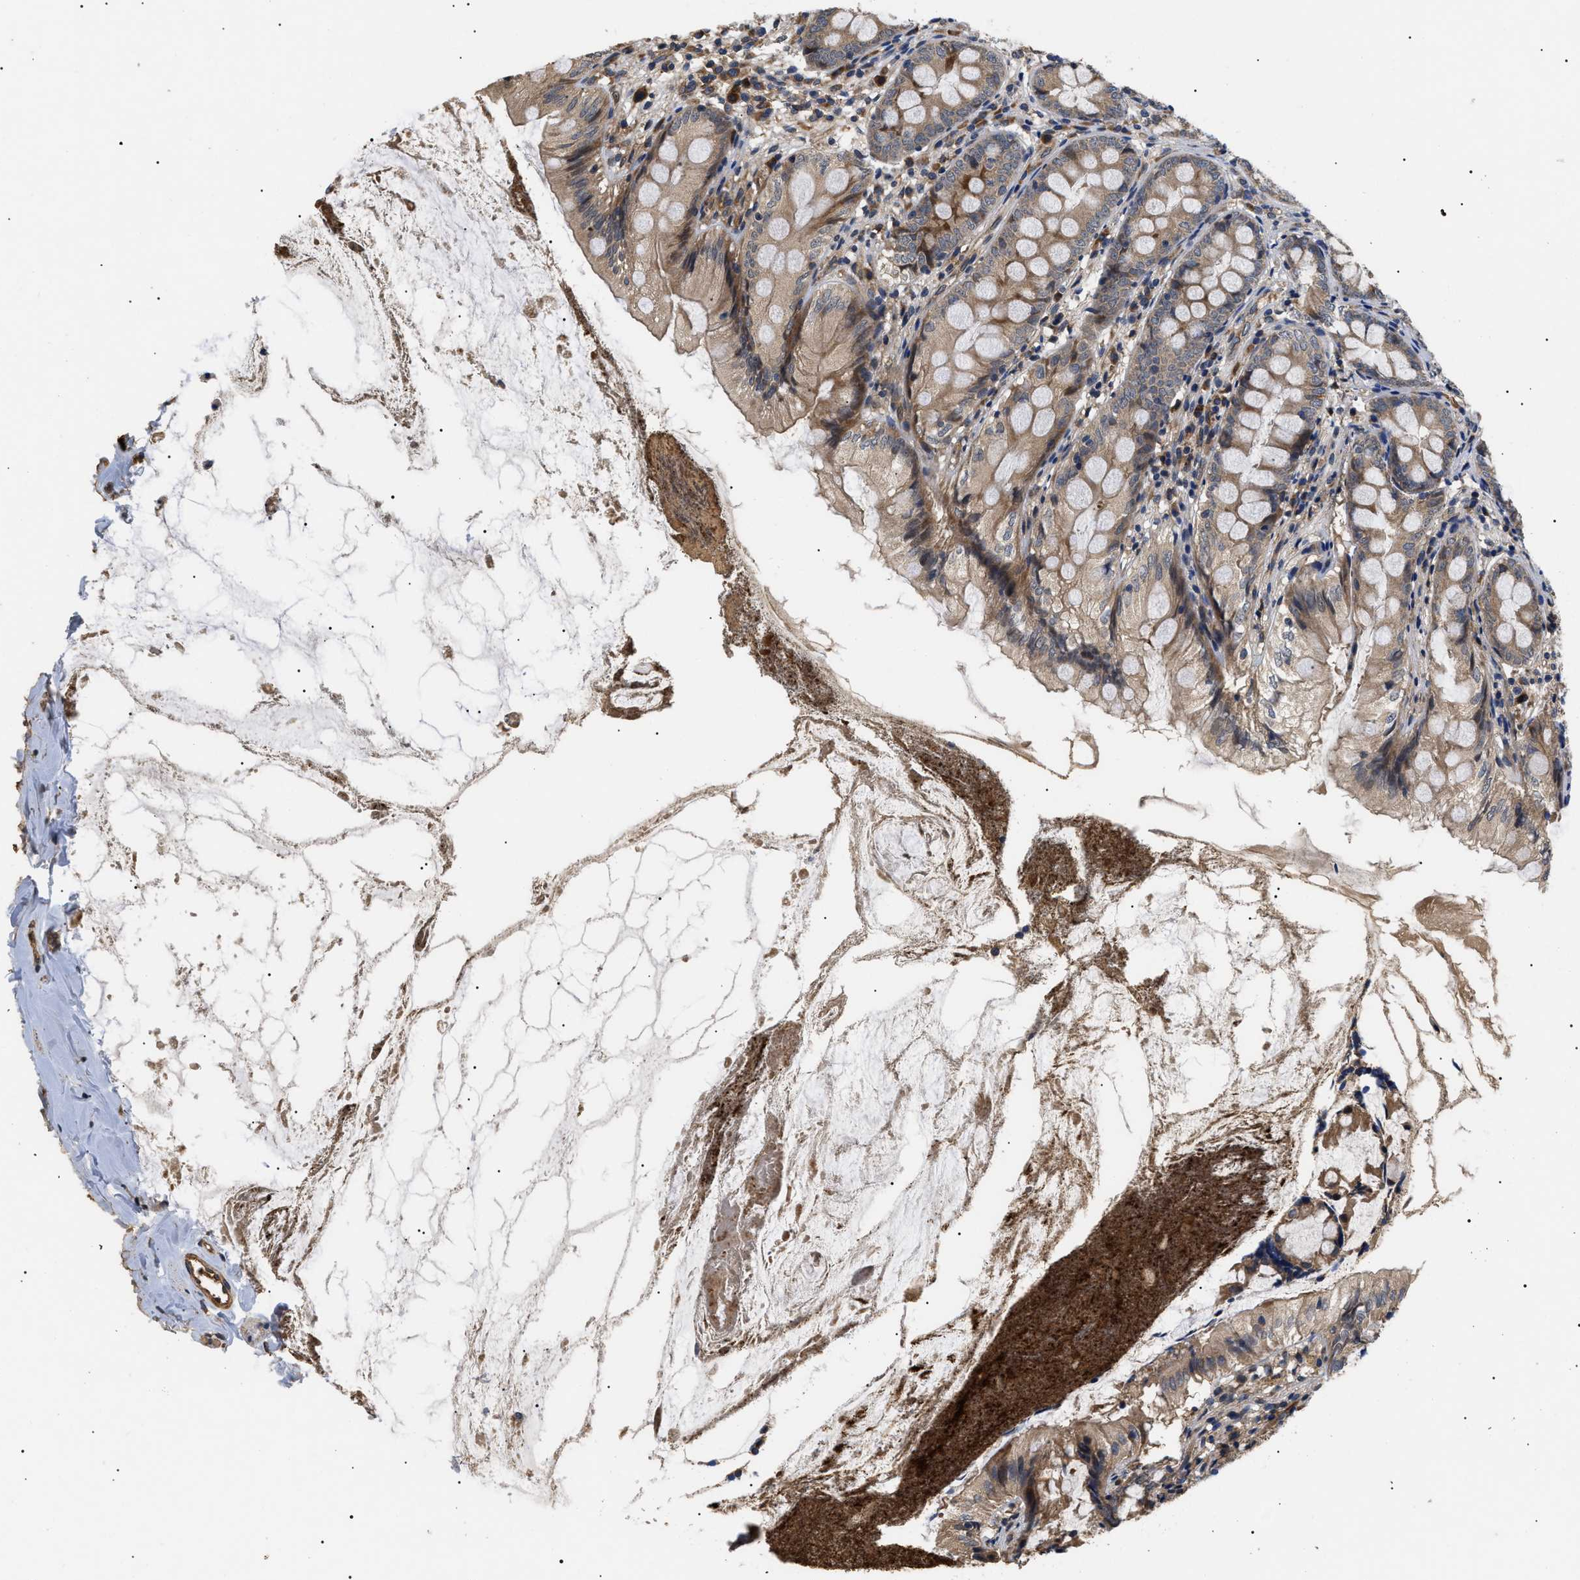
{"staining": {"intensity": "moderate", "quantity": ">75%", "location": "cytoplasmic/membranous"}, "tissue": "appendix", "cell_type": "Glandular cells", "image_type": "normal", "snomed": [{"axis": "morphology", "description": "Normal tissue, NOS"}, {"axis": "topography", "description": "Appendix"}], "caption": "DAB immunohistochemical staining of unremarkable human appendix shows moderate cytoplasmic/membranous protein positivity in about >75% of glandular cells. (IHC, brightfield microscopy, high magnification).", "gene": "ASTL", "patient": {"sex": "female", "age": 77}}